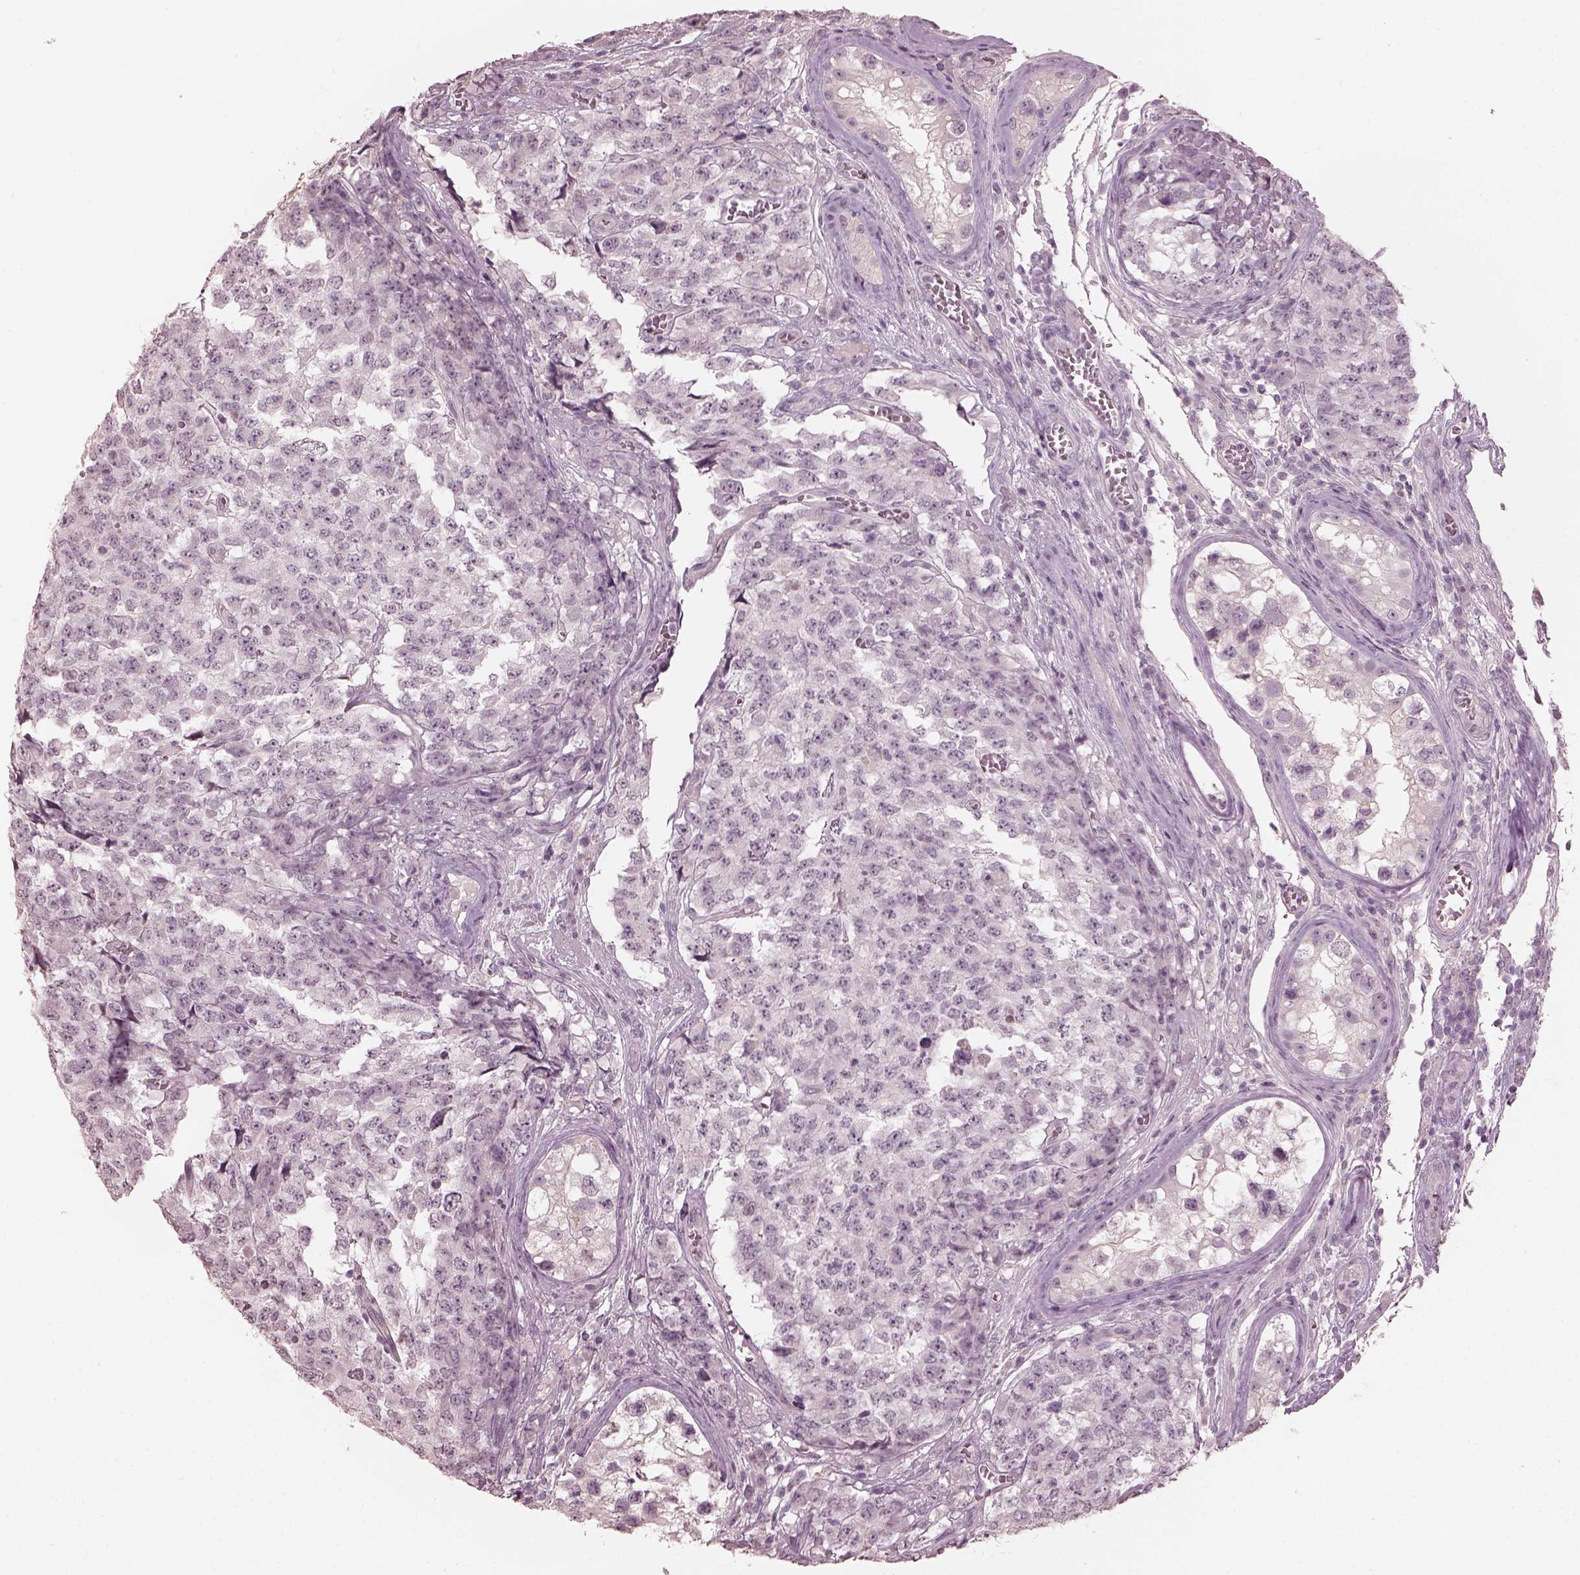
{"staining": {"intensity": "negative", "quantity": "none", "location": "none"}, "tissue": "testis cancer", "cell_type": "Tumor cells", "image_type": "cancer", "snomed": [{"axis": "morphology", "description": "Carcinoma, Embryonal, NOS"}, {"axis": "topography", "description": "Testis"}], "caption": "This is an immunohistochemistry (IHC) image of testis cancer (embryonal carcinoma). There is no positivity in tumor cells.", "gene": "OPTC", "patient": {"sex": "male", "age": 23}}